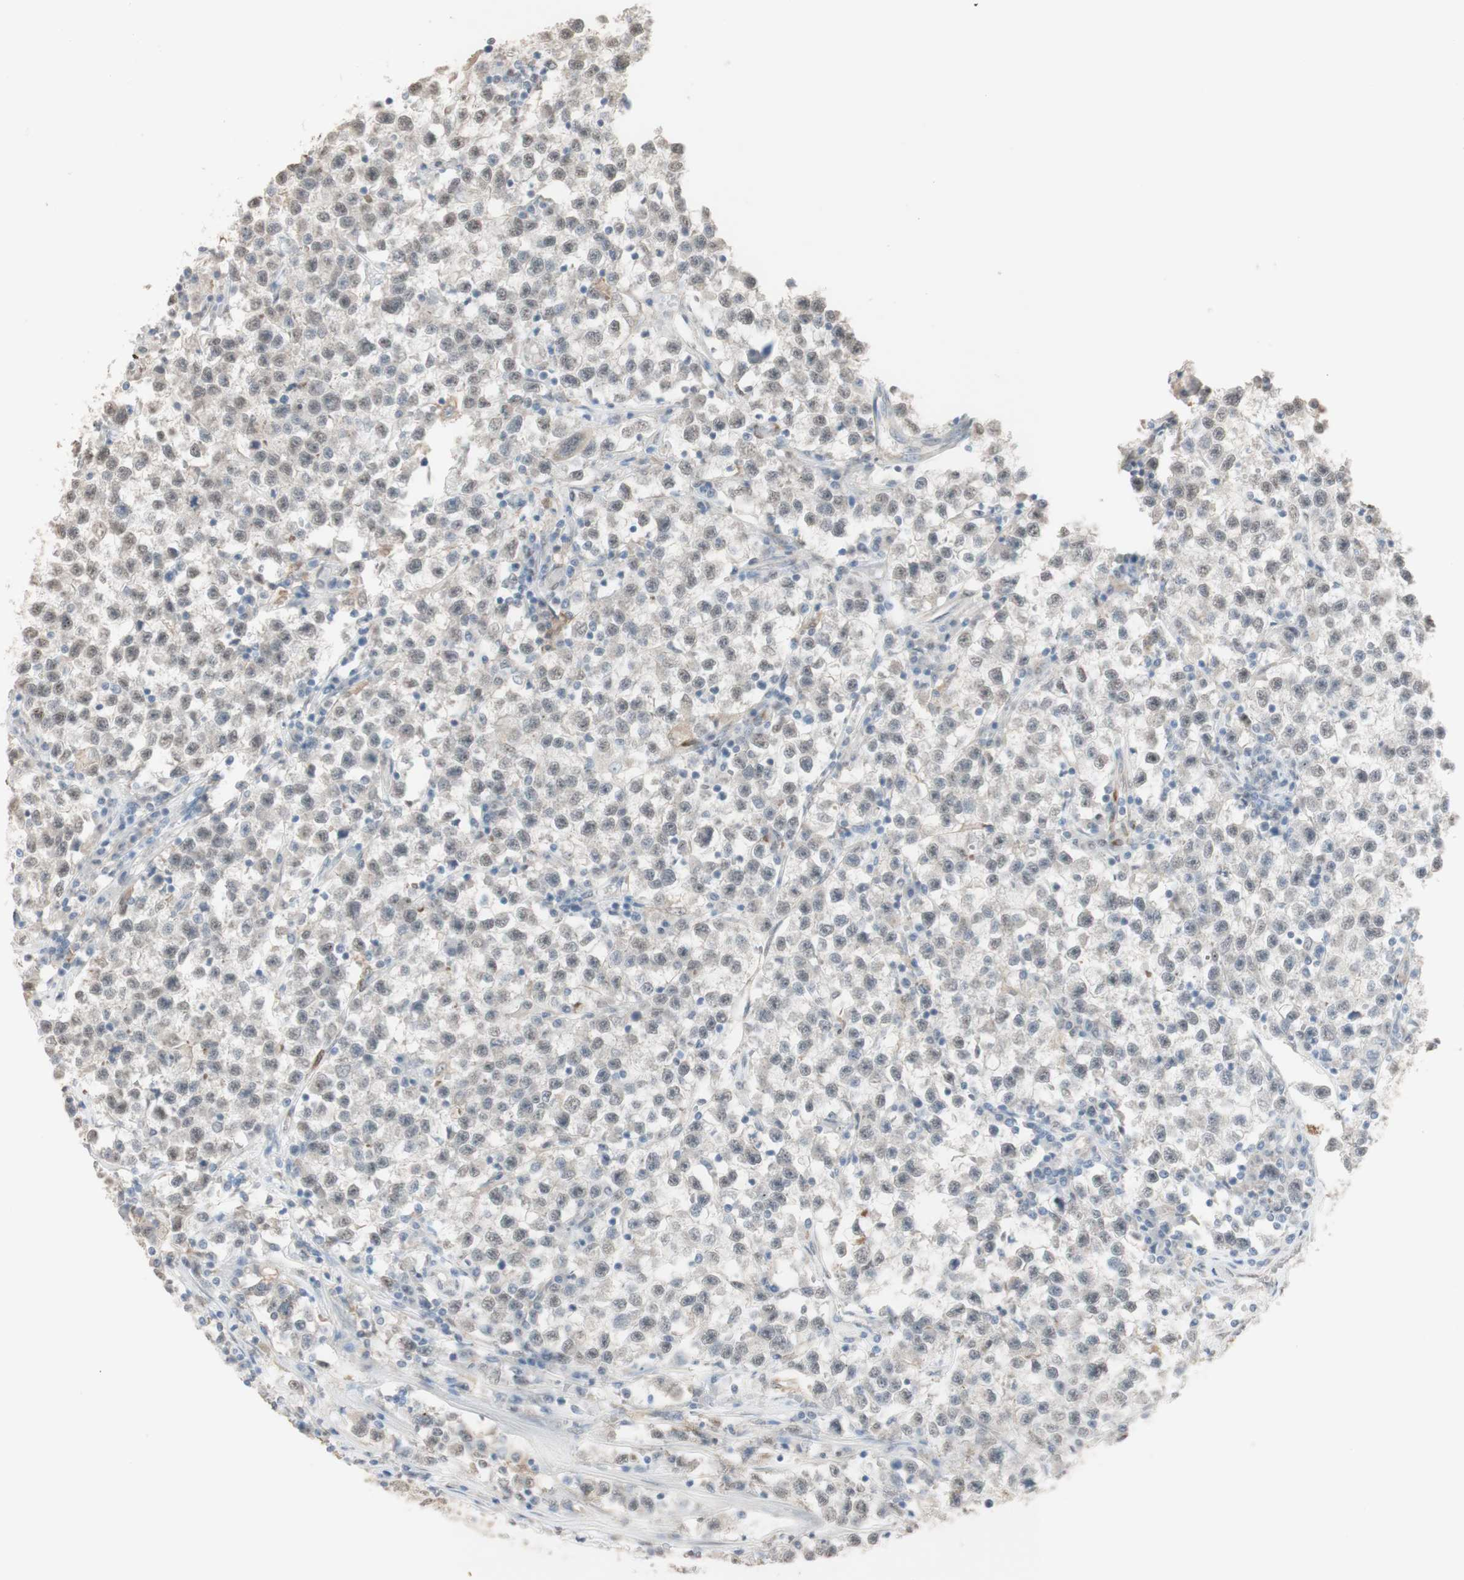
{"staining": {"intensity": "weak", "quantity": "<25%", "location": "nuclear"}, "tissue": "testis cancer", "cell_type": "Tumor cells", "image_type": "cancer", "snomed": [{"axis": "morphology", "description": "Seminoma, NOS"}, {"axis": "topography", "description": "Testis"}], "caption": "A photomicrograph of testis seminoma stained for a protein reveals no brown staining in tumor cells.", "gene": "MUC3A", "patient": {"sex": "male", "age": 22}}